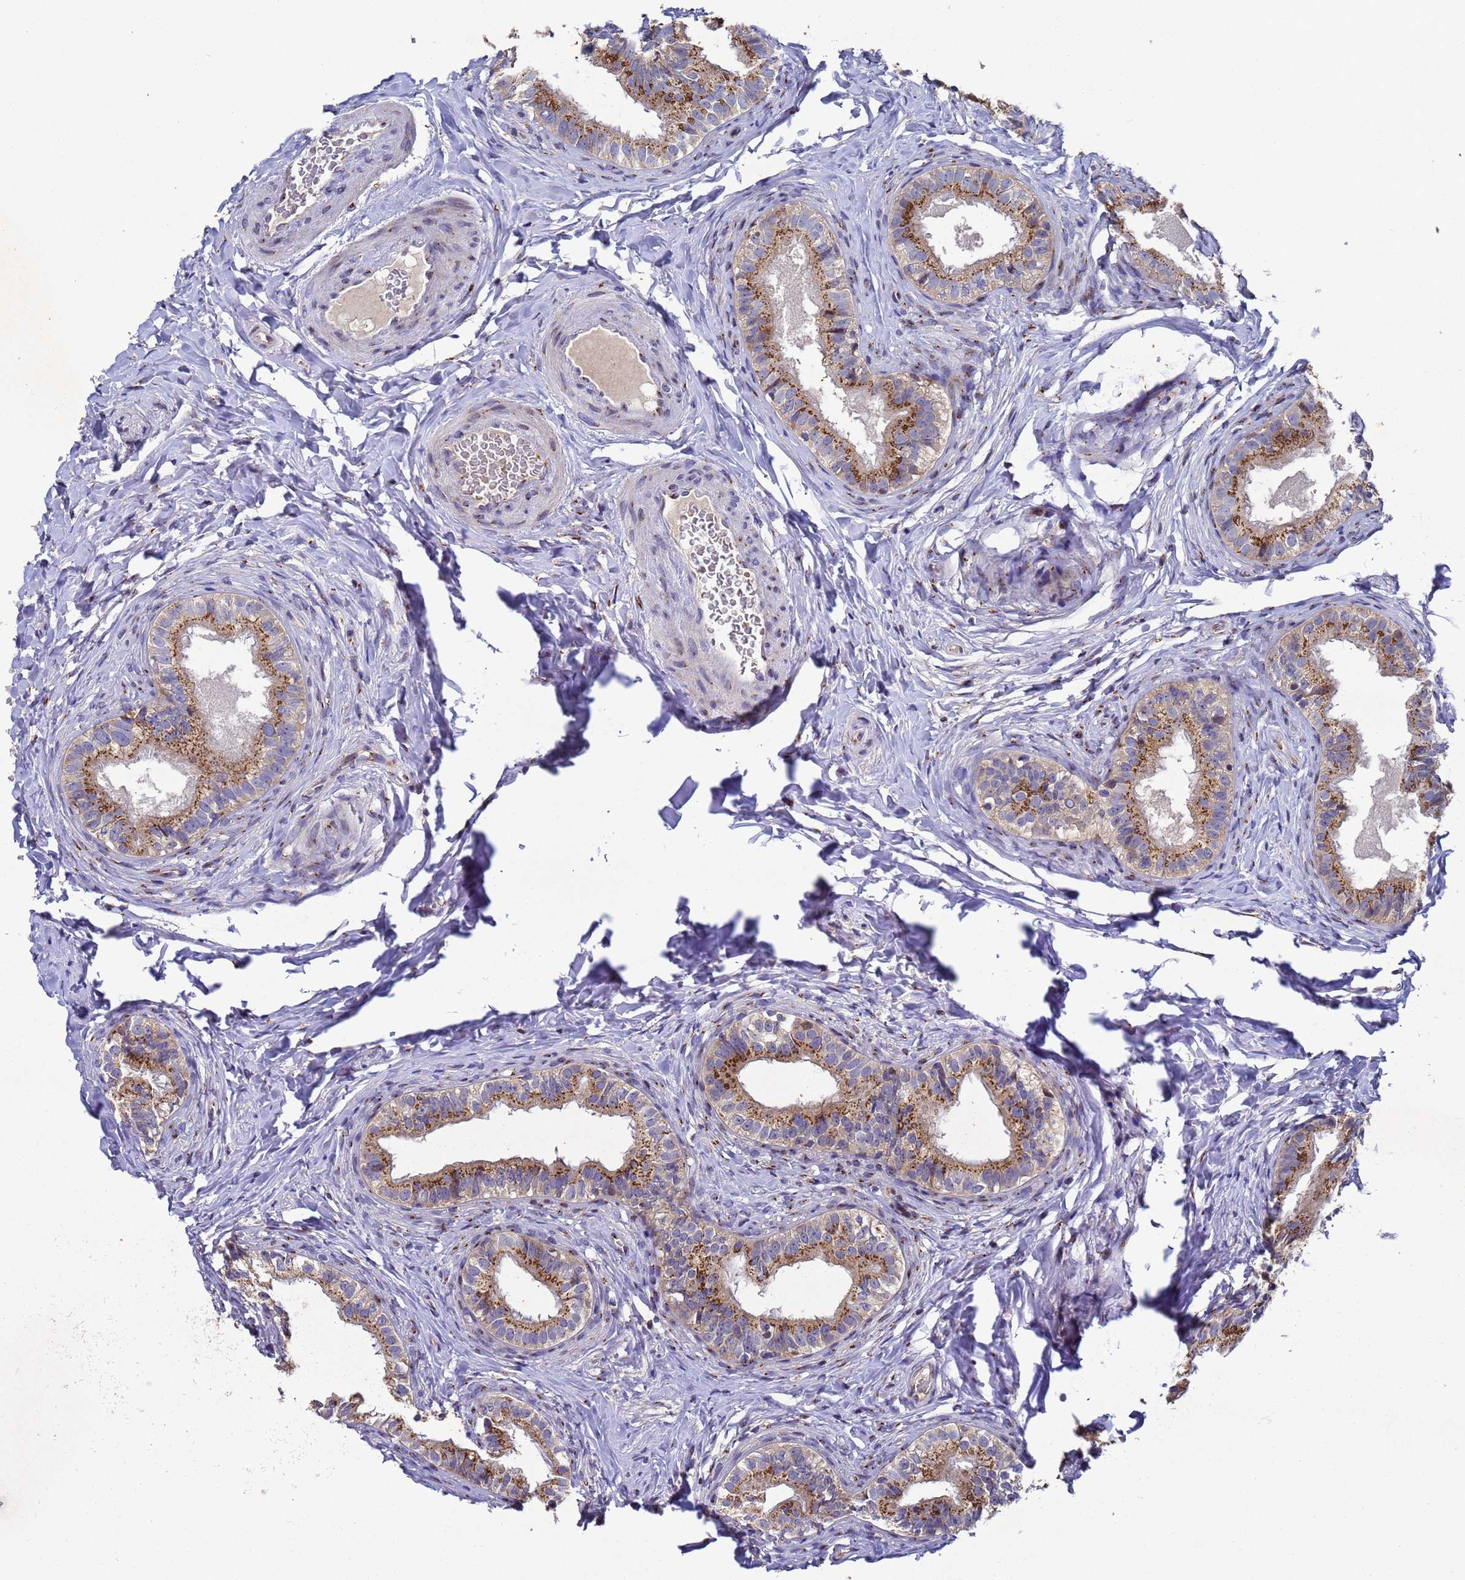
{"staining": {"intensity": "strong", "quantity": ">75%", "location": "cytoplasmic/membranous"}, "tissue": "epididymis", "cell_type": "Glandular cells", "image_type": "normal", "snomed": [{"axis": "morphology", "description": "Normal tissue, NOS"}, {"axis": "topography", "description": "Epididymis"}], "caption": "Epididymis stained with a brown dye demonstrates strong cytoplasmic/membranous positive positivity in about >75% of glandular cells.", "gene": "NSUN6", "patient": {"sex": "male", "age": 49}}